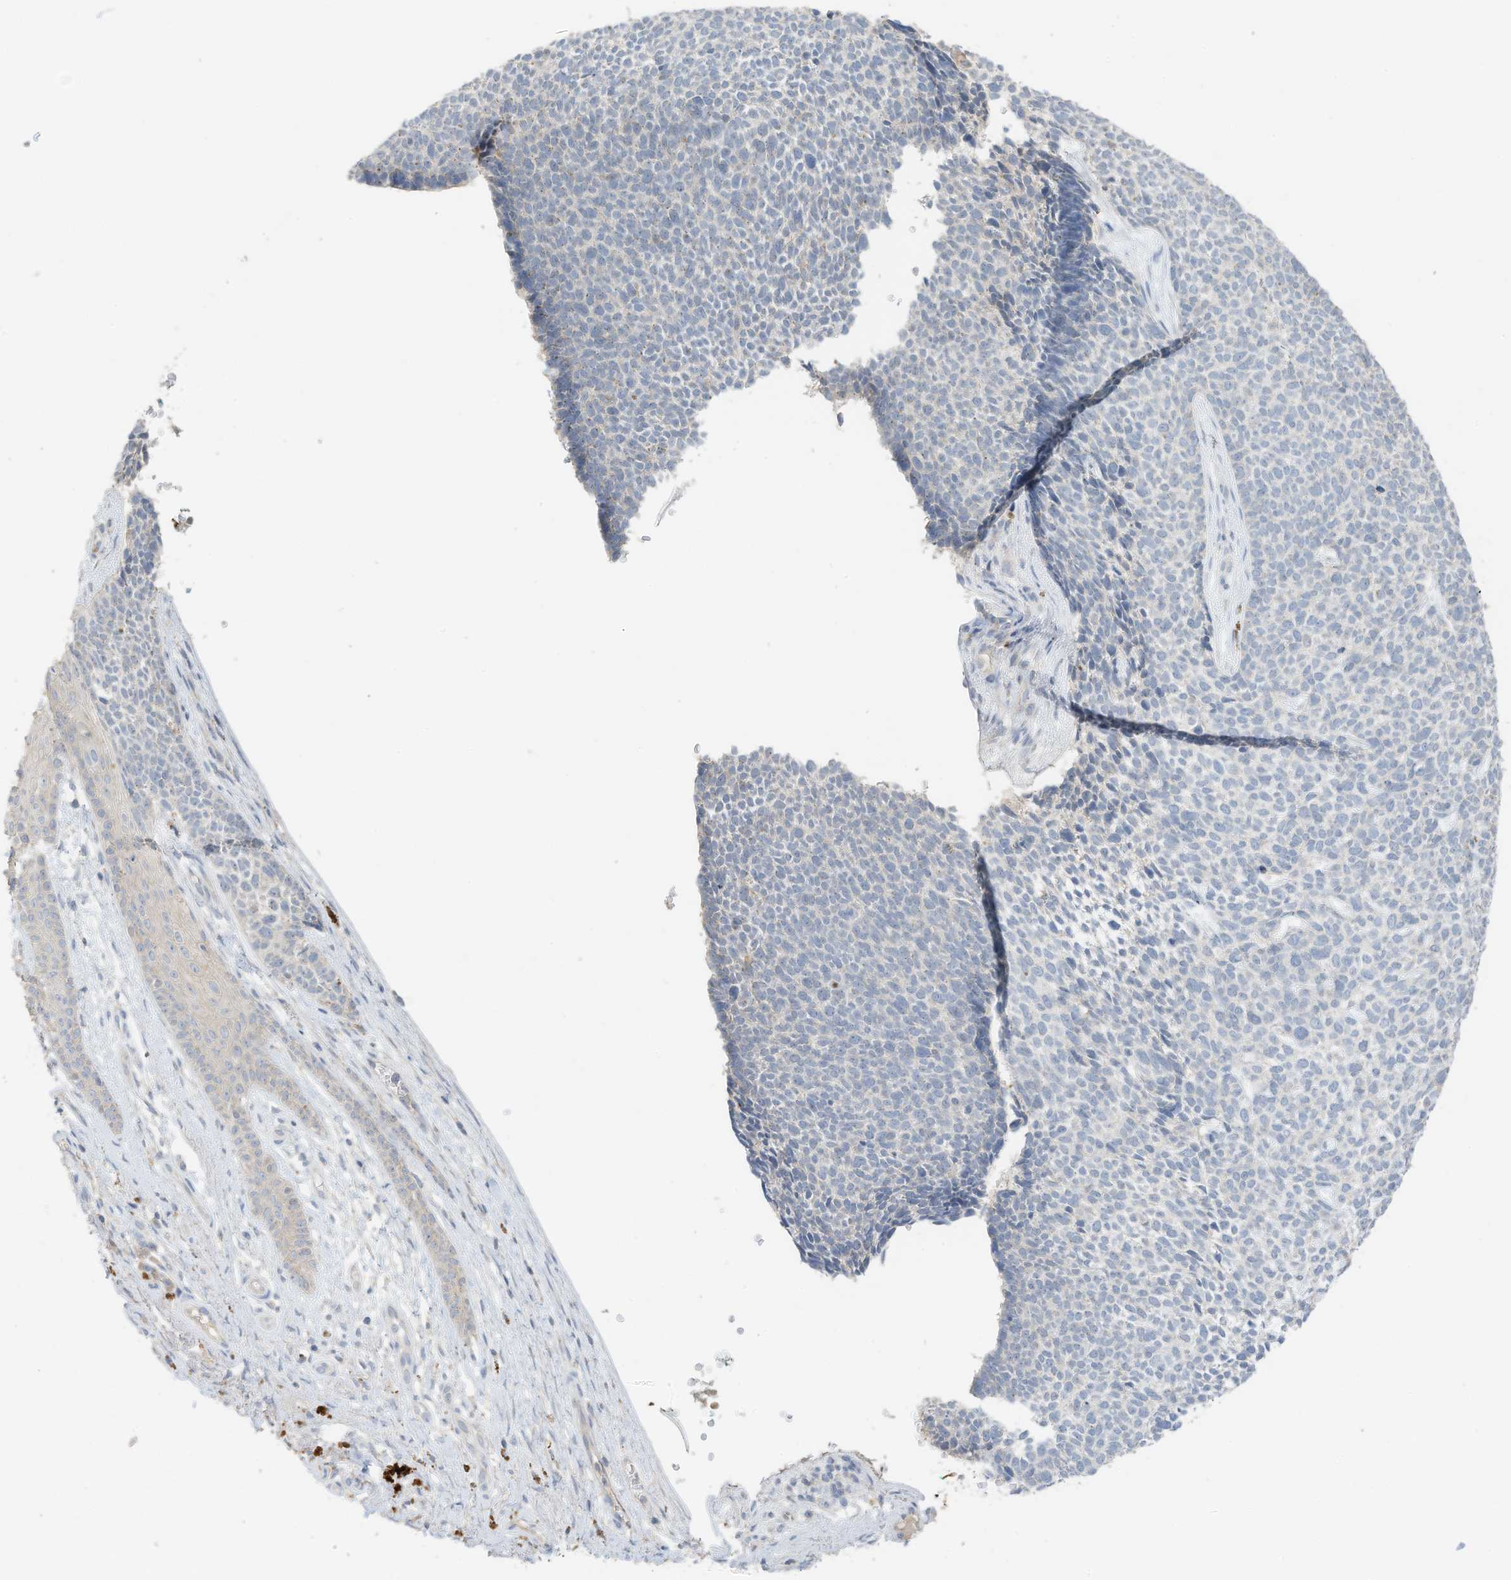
{"staining": {"intensity": "negative", "quantity": "none", "location": "none"}, "tissue": "skin cancer", "cell_type": "Tumor cells", "image_type": "cancer", "snomed": [{"axis": "morphology", "description": "Basal cell carcinoma"}, {"axis": "topography", "description": "Skin"}], "caption": "Tumor cells are negative for brown protein staining in basal cell carcinoma (skin).", "gene": "CAPN13", "patient": {"sex": "female", "age": 84}}